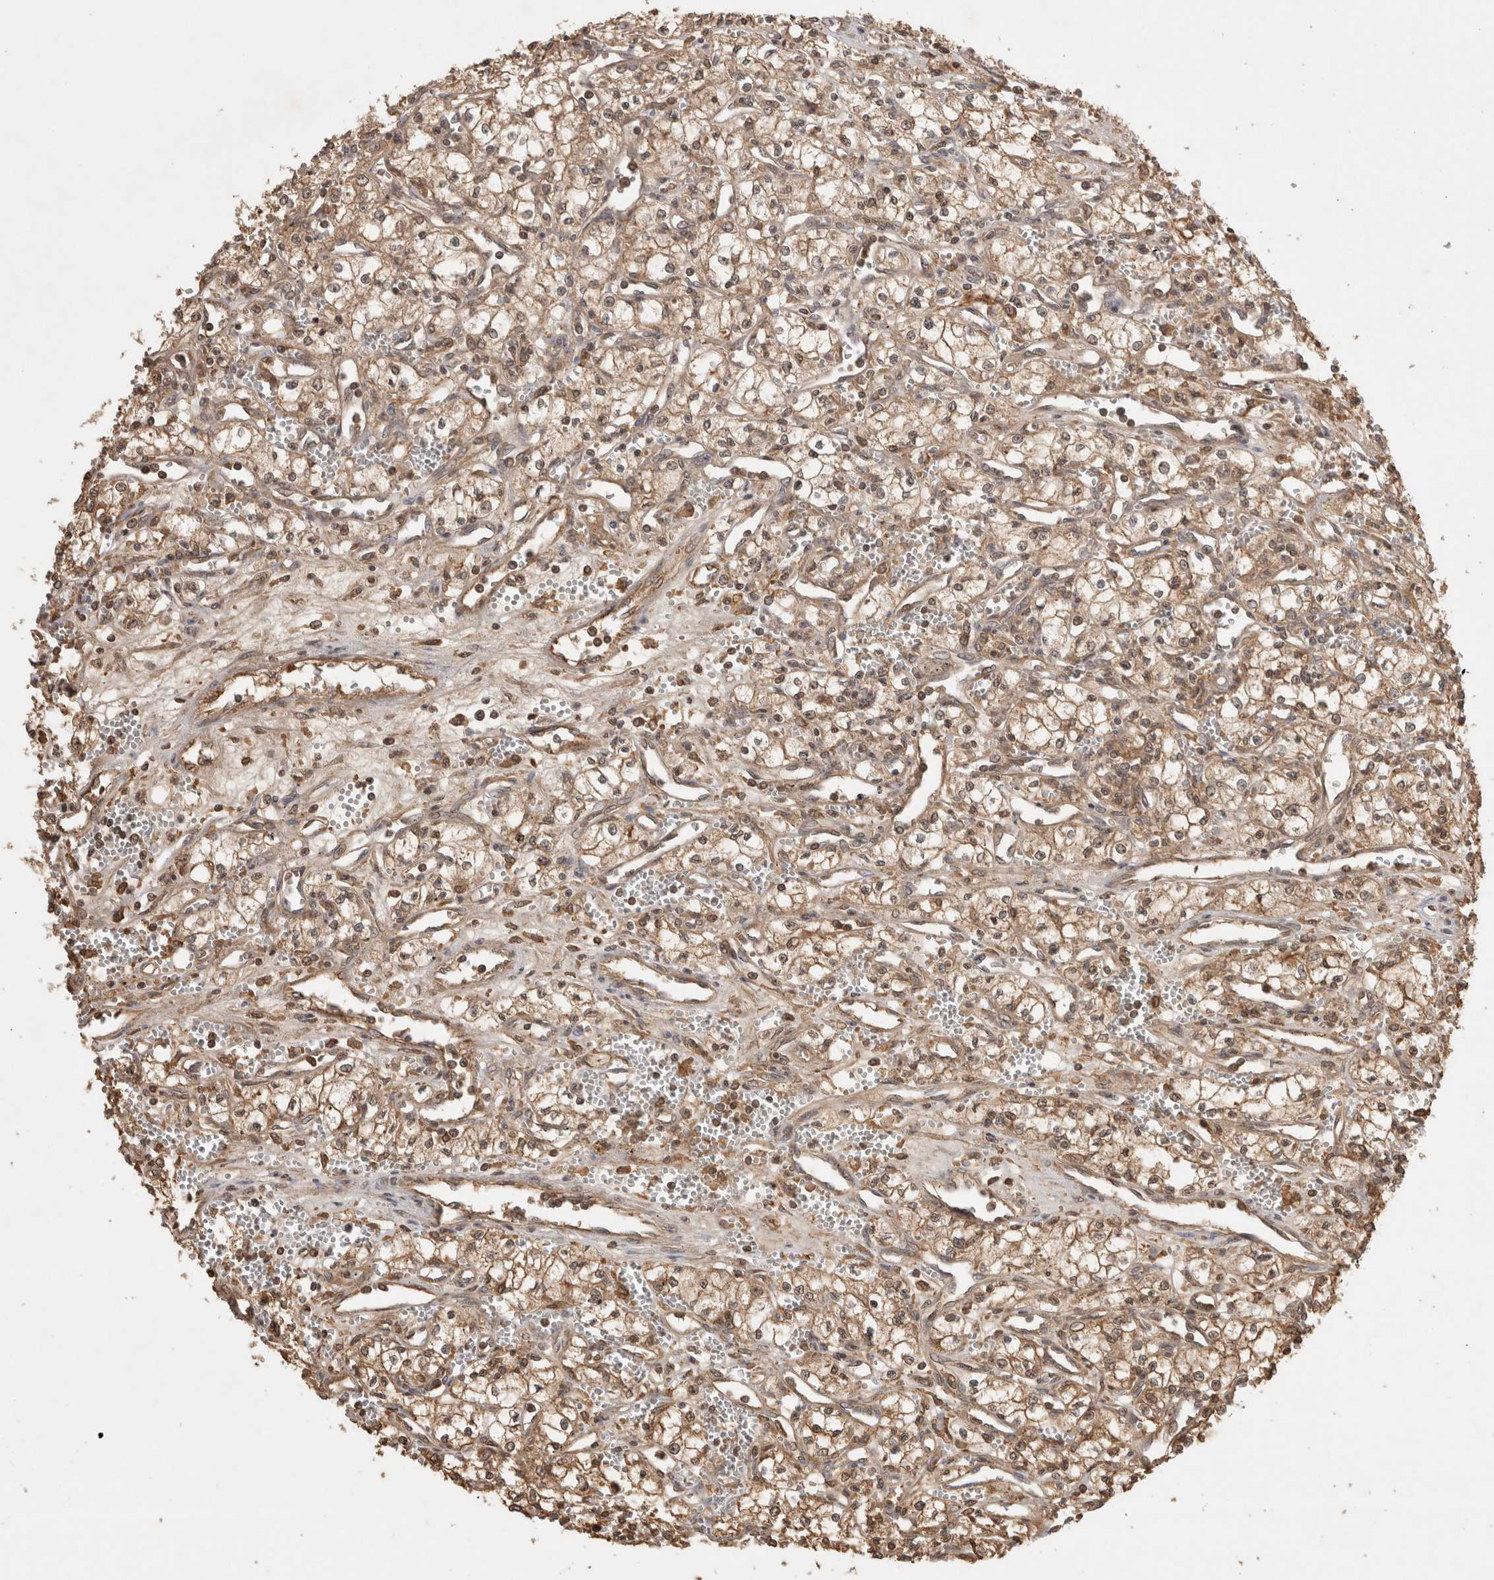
{"staining": {"intensity": "moderate", "quantity": ">75%", "location": "cytoplasmic/membranous"}, "tissue": "renal cancer", "cell_type": "Tumor cells", "image_type": "cancer", "snomed": [{"axis": "morphology", "description": "Adenocarcinoma, NOS"}, {"axis": "topography", "description": "Kidney"}], "caption": "DAB immunohistochemical staining of renal cancer shows moderate cytoplasmic/membranous protein staining in approximately >75% of tumor cells.", "gene": "PRMT3", "patient": {"sex": "male", "age": 59}}